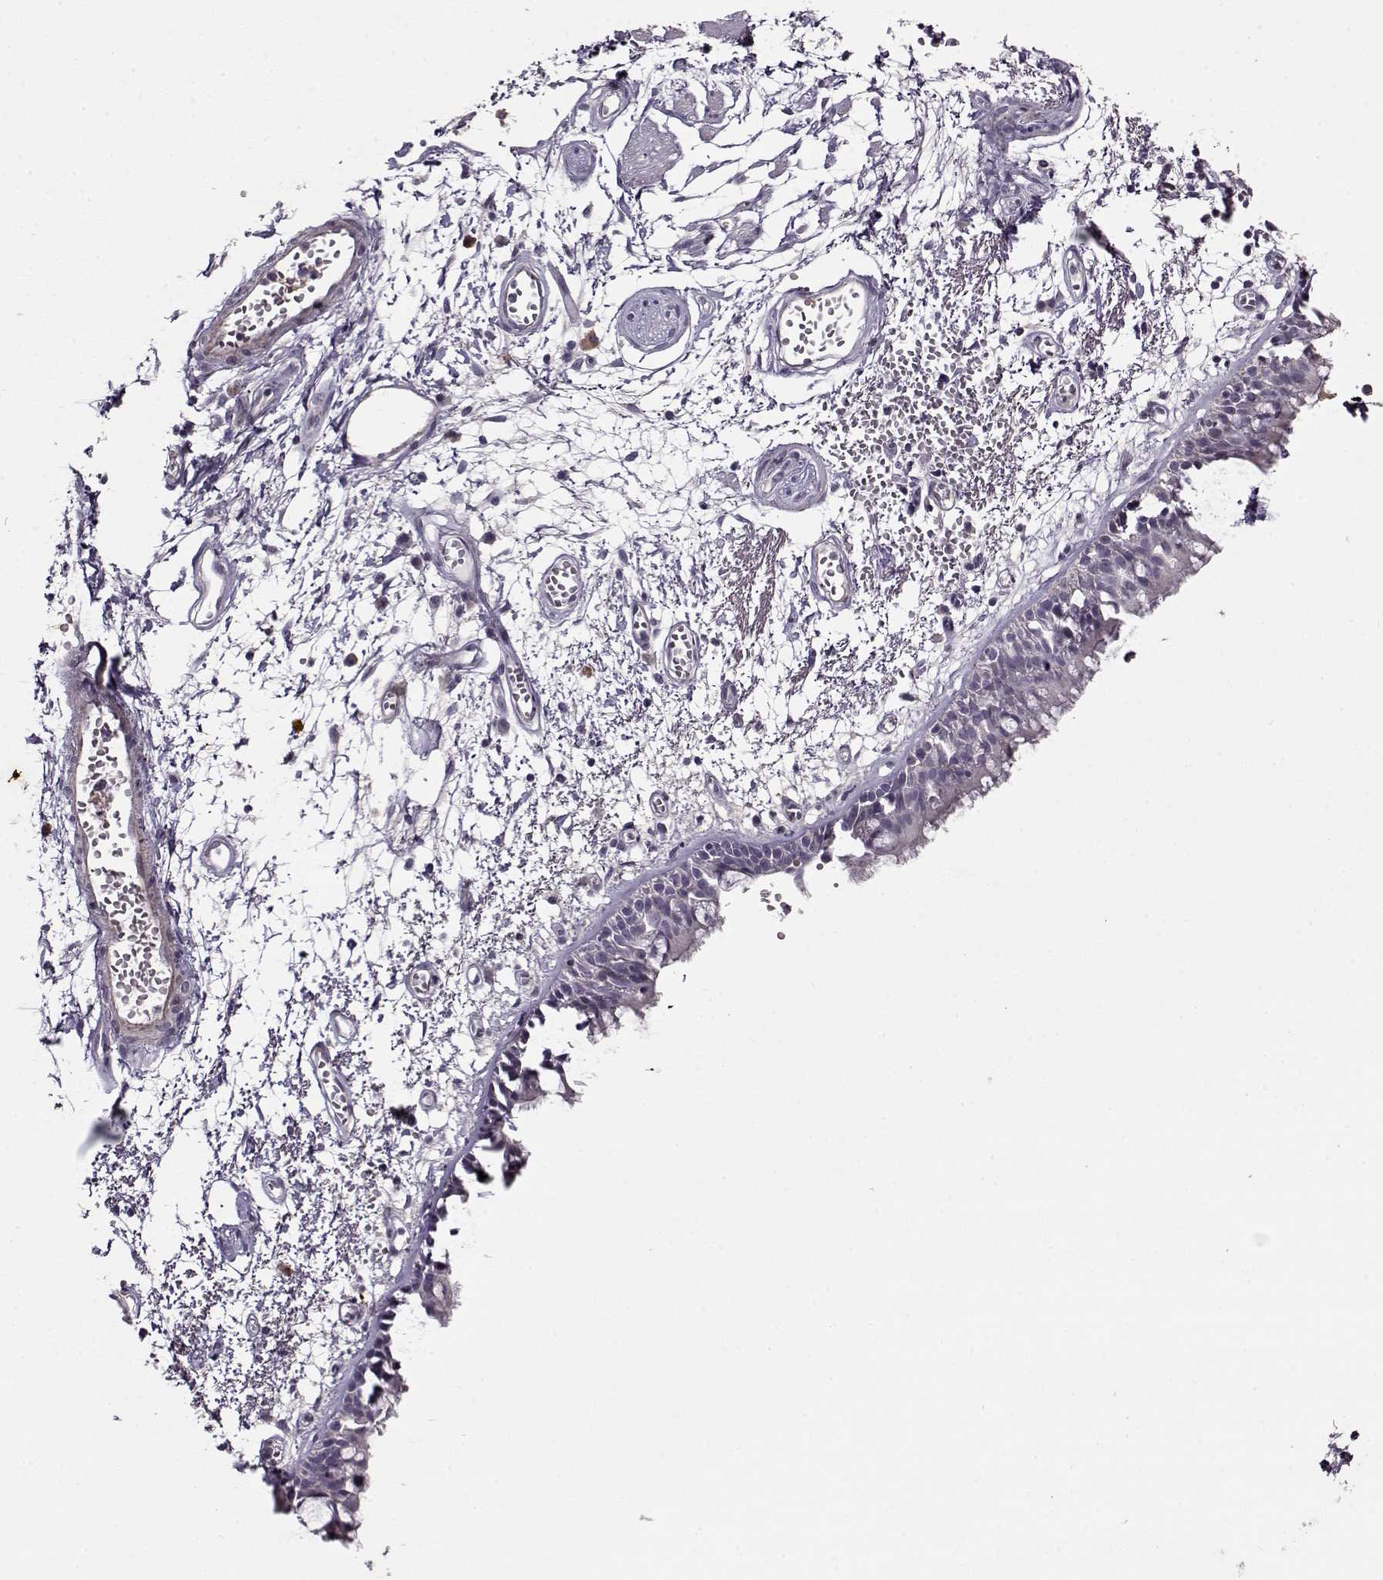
{"staining": {"intensity": "negative", "quantity": "none", "location": "none"}, "tissue": "bronchus", "cell_type": "Respiratory epithelial cells", "image_type": "normal", "snomed": [{"axis": "morphology", "description": "Normal tissue, NOS"}, {"axis": "morphology", "description": "Squamous cell carcinoma, NOS"}, {"axis": "topography", "description": "Cartilage tissue"}, {"axis": "topography", "description": "Bronchus"}, {"axis": "topography", "description": "Lung"}], "caption": "A high-resolution micrograph shows immunohistochemistry staining of benign bronchus, which displays no significant expression in respiratory epithelial cells. (DAB (3,3'-diaminobenzidine) immunohistochemistry (IHC), high magnification).", "gene": "KRT9", "patient": {"sex": "male", "age": 66}}